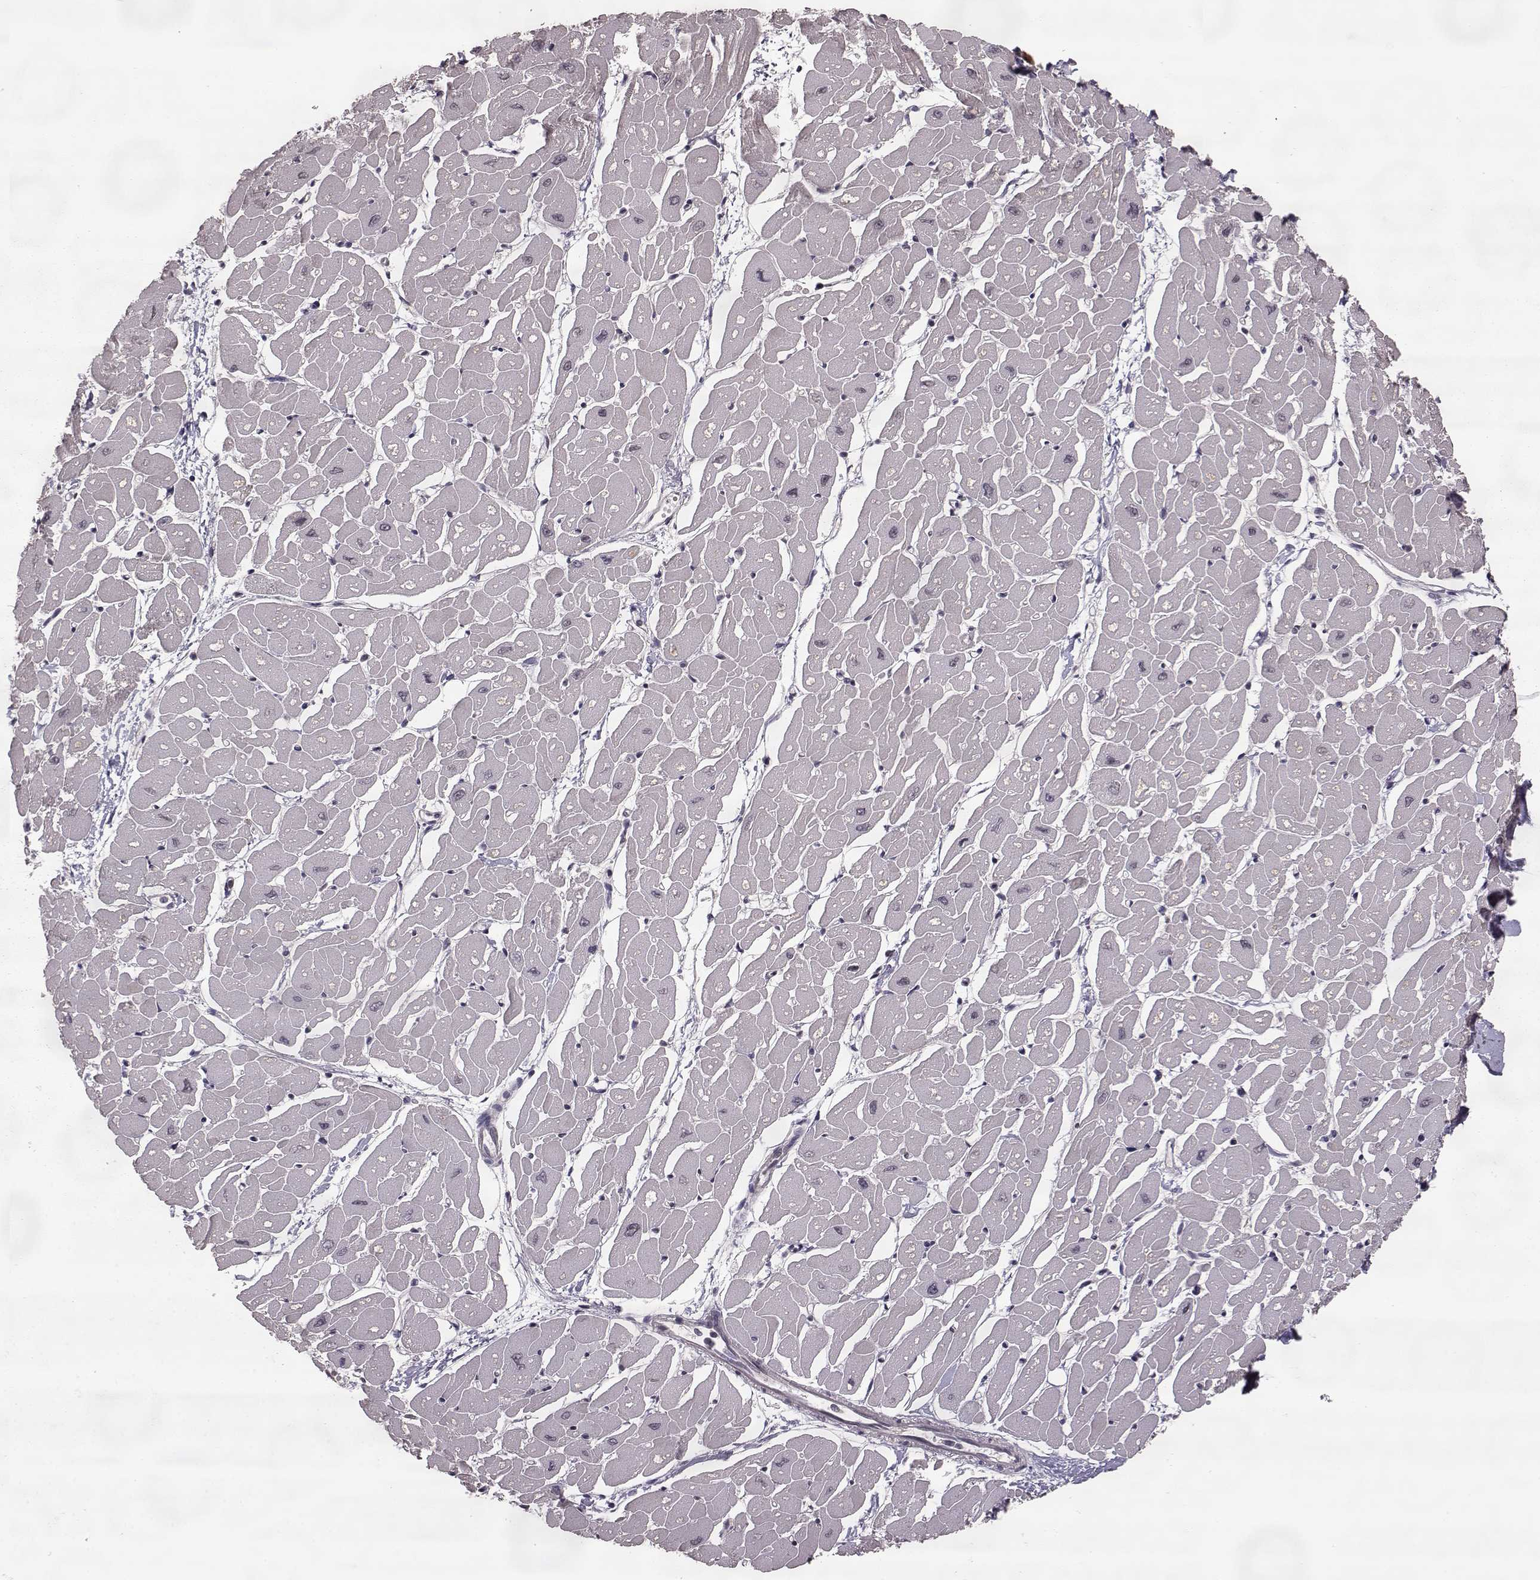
{"staining": {"intensity": "negative", "quantity": "none", "location": "none"}, "tissue": "heart muscle", "cell_type": "Cardiomyocytes", "image_type": "normal", "snomed": [{"axis": "morphology", "description": "Normal tissue, NOS"}, {"axis": "topography", "description": "Heart"}], "caption": "Human heart muscle stained for a protein using immunohistochemistry (IHC) displays no positivity in cardiomyocytes.", "gene": "ELOVL5", "patient": {"sex": "male", "age": 57}}